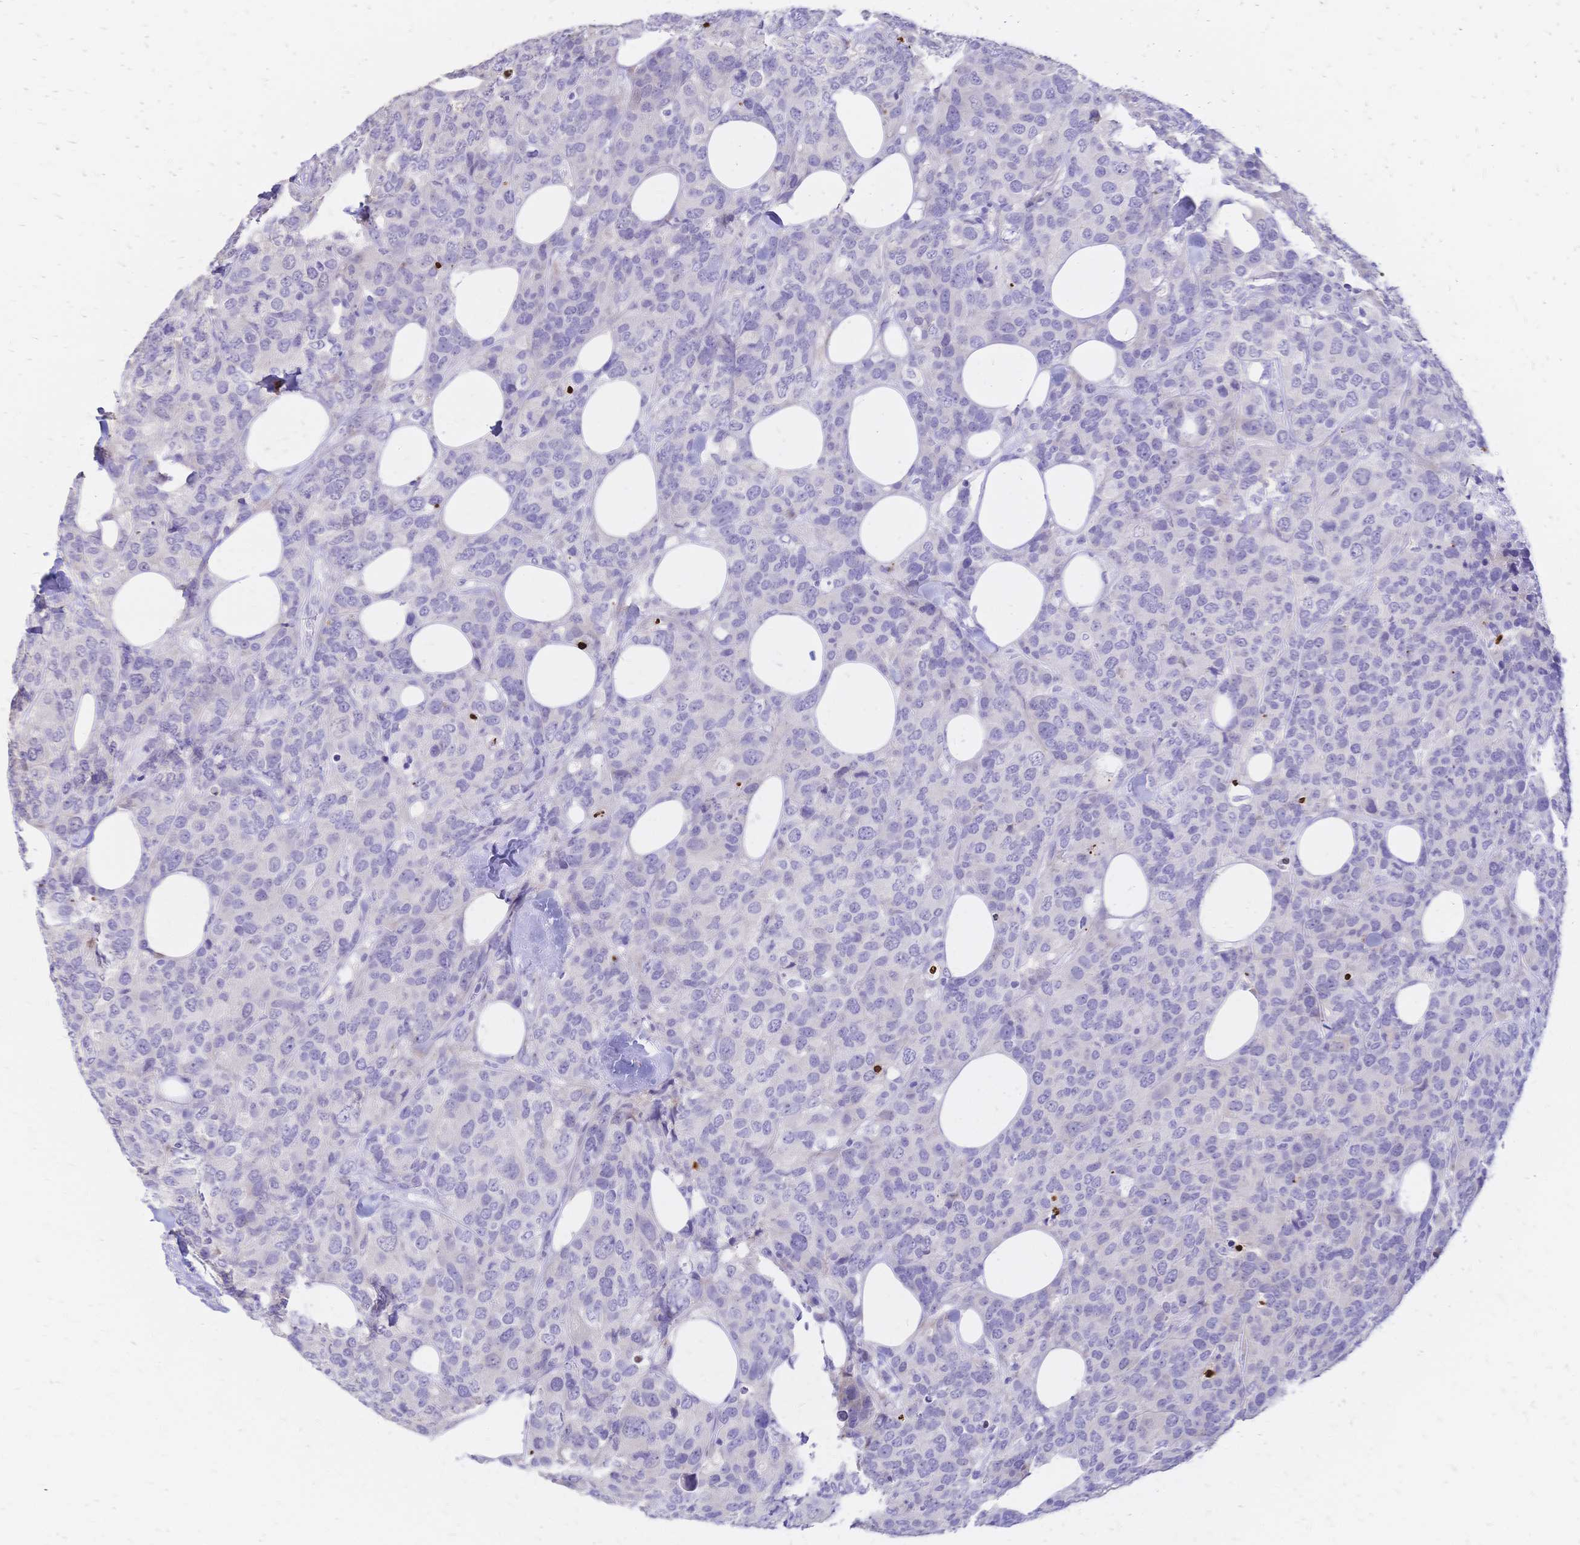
{"staining": {"intensity": "negative", "quantity": "none", "location": "none"}, "tissue": "breast cancer", "cell_type": "Tumor cells", "image_type": "cancer", "snomed": [{"axis": "morphology", "description": "Lobular carcinoma"}, {"axis": "topography", "description": "Breast"}], "caption": "This micrograph is of lobular carcinoma (breast) stained with immunohistochemistry (IHC) to label a protein in brown with the nuclei are counter-stained blue. There is no staining in tumor cells. (Immunohistochemistry, brightfield microscopy, high magnification).", "gene": "GRB7", "patient": {"sex": "female", "age": 59}}